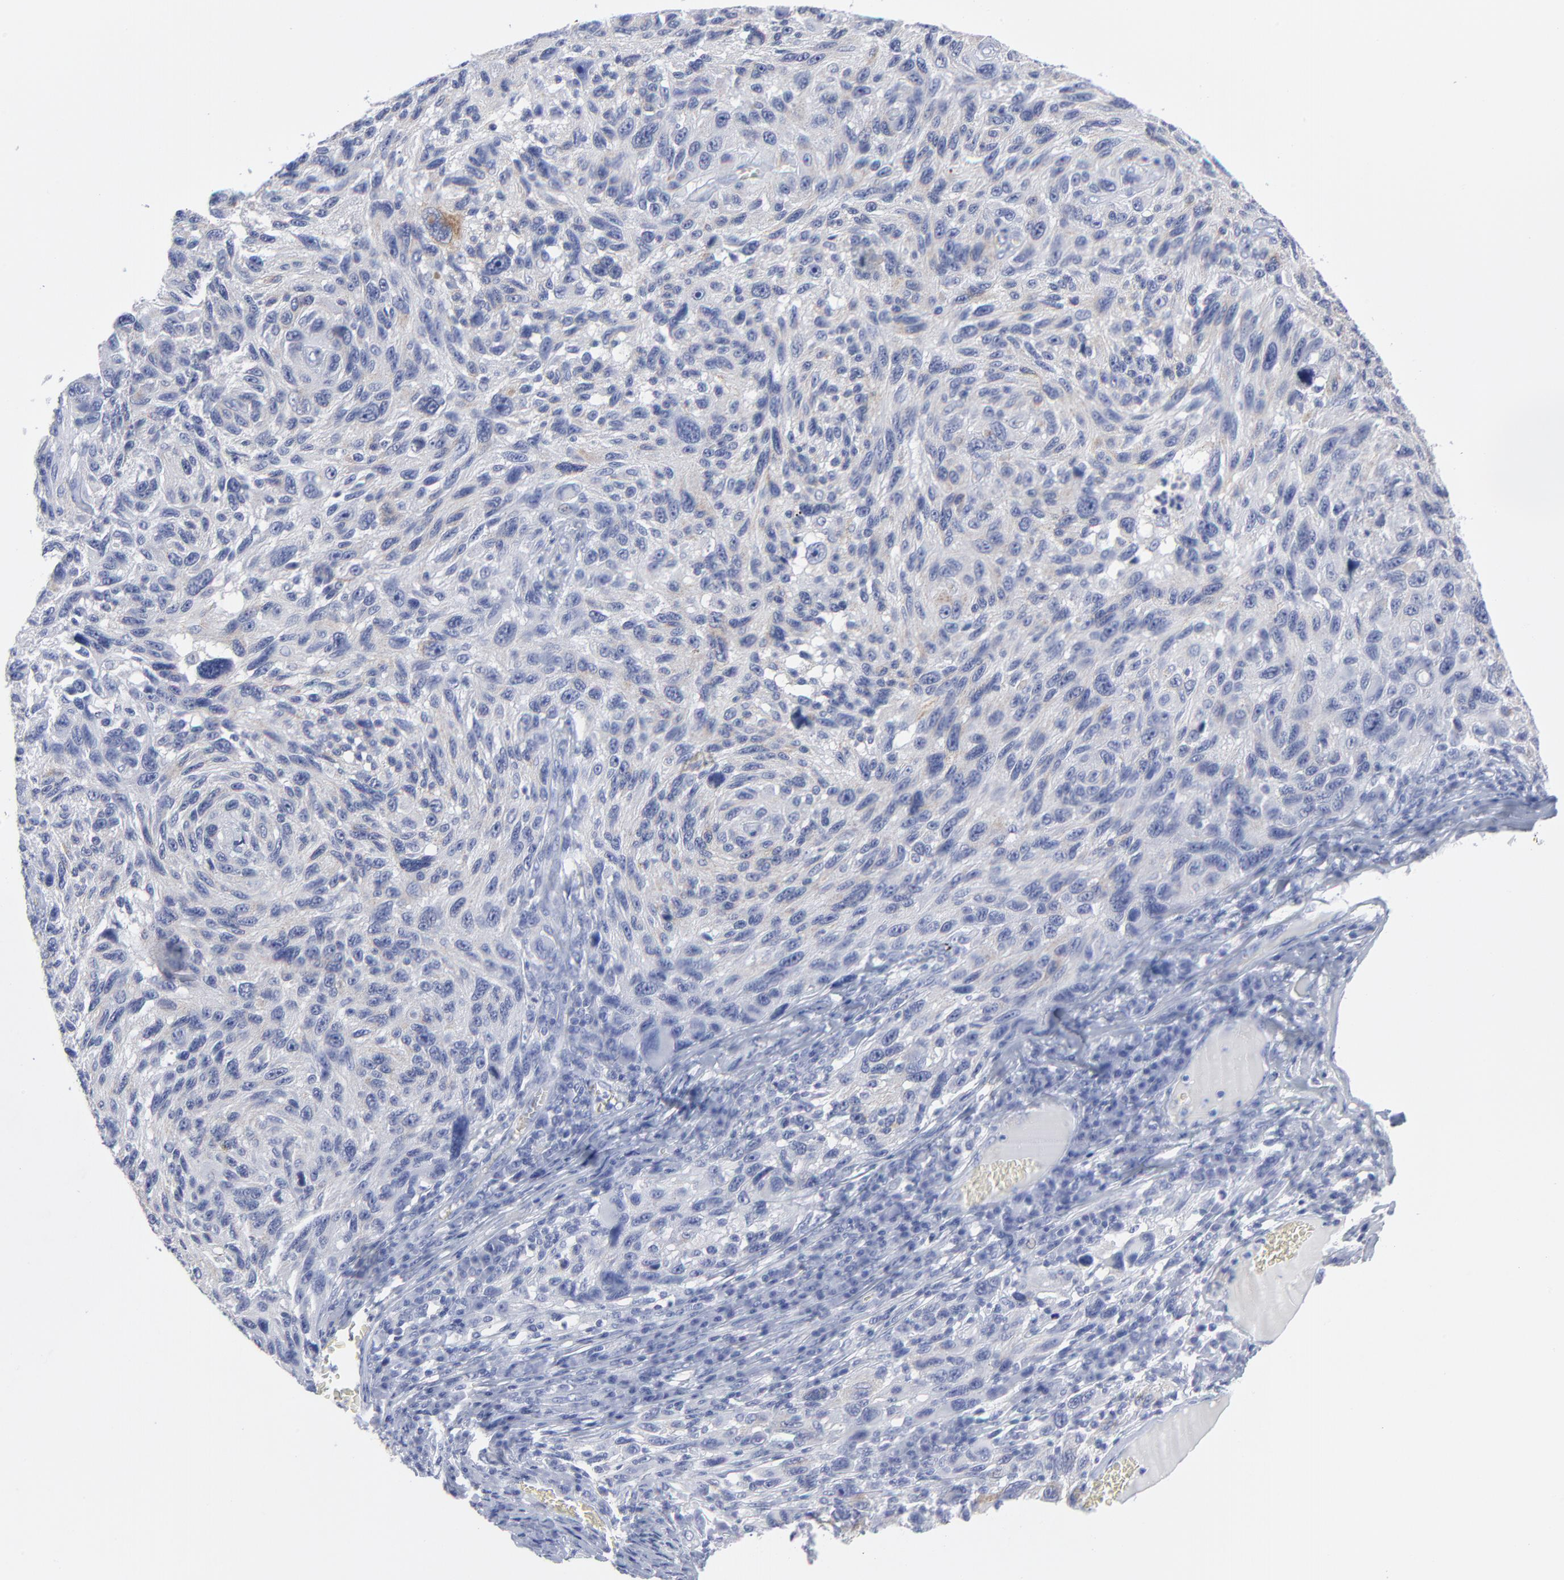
{"staining": {"intensity": "weak", "quantity": "<25%", "location": "cytoplasmic/membranous"}, "tissue": "melanoma", "cell_type": "Tumor cells", "image_type": "cancer", "snomed": [{"axis": "morphology", "description": "Malignant melanoma, NOS"}, {"axis": "topography", "description": "Skin"}], "caption": "The micrograph demonstrates no significant expression in tumor cells of malignant melanoma.", "gene": "CNTN3", "patient": {"sex": "male", "age": 53}}